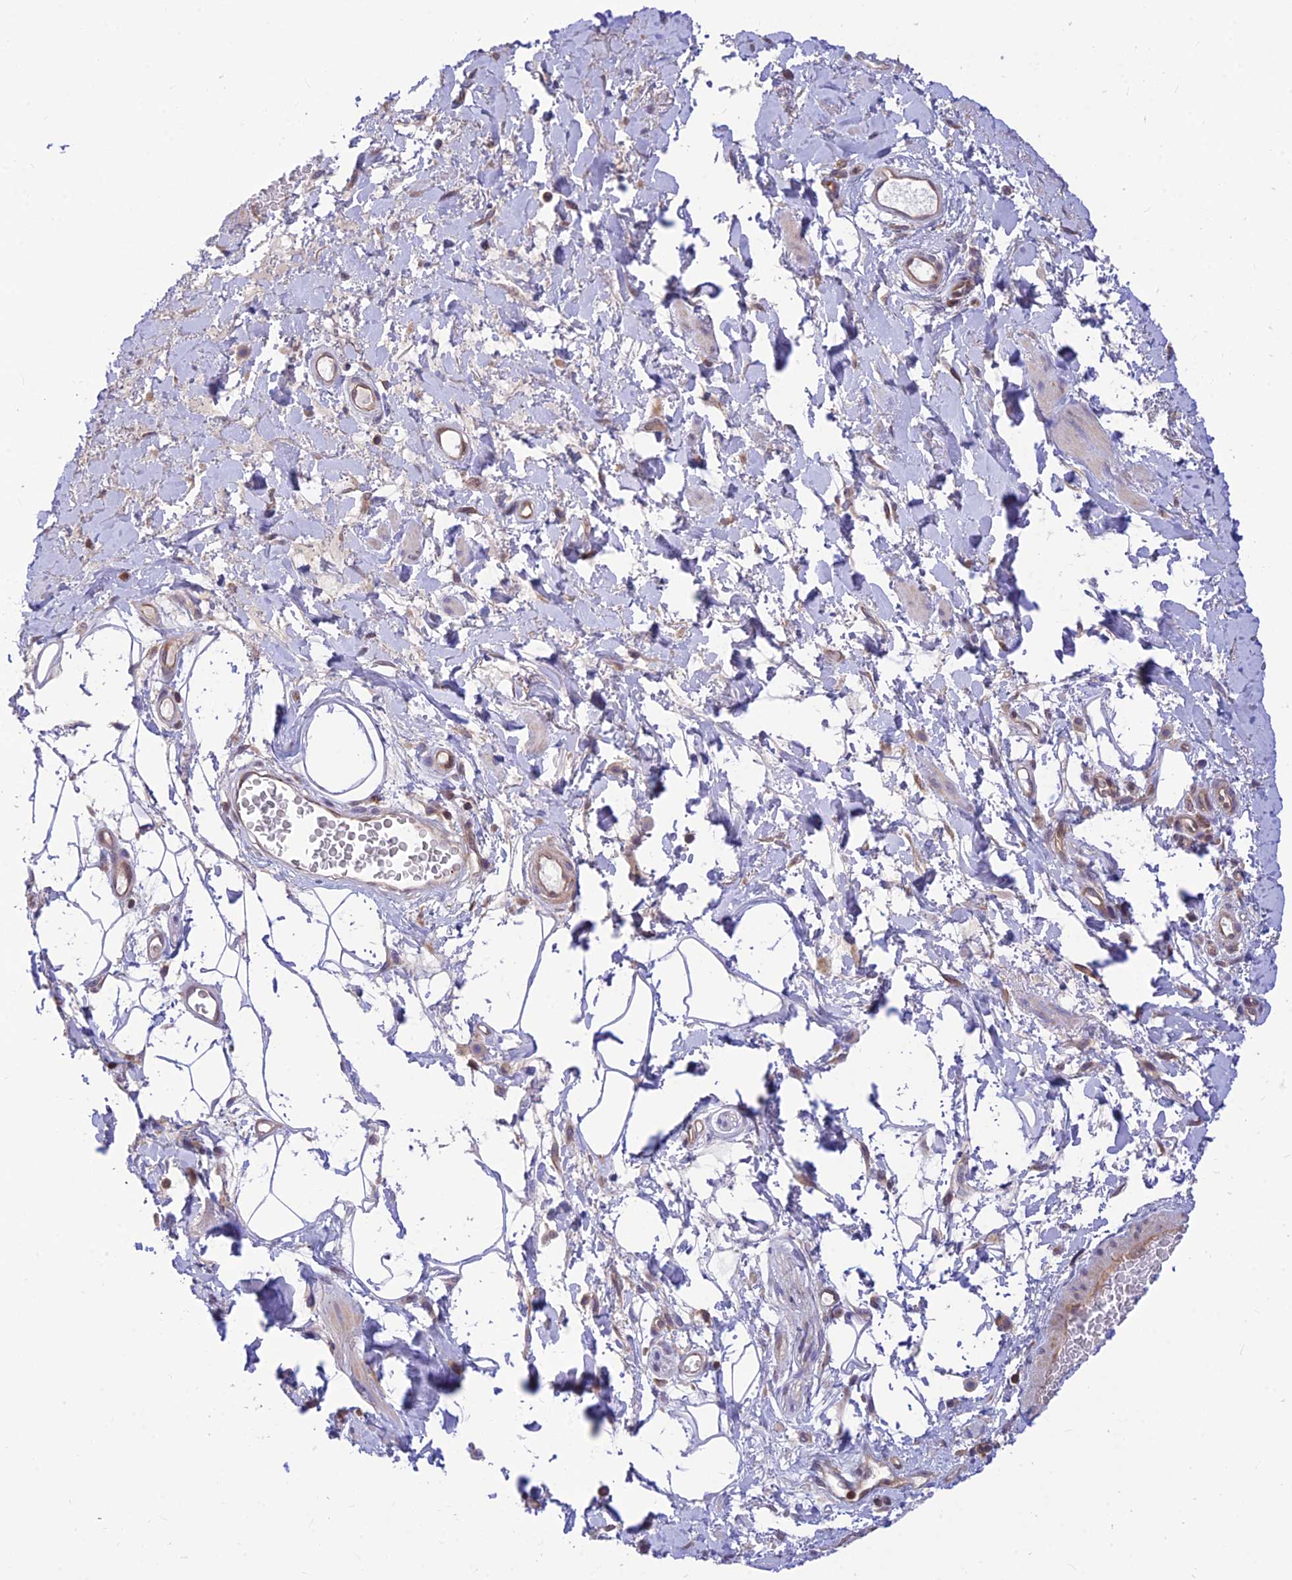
{"staining": {"intensity": "negative", "quantity": "none", "location": "none"}, "tissue": "adipose tissue", "cell_type": "Adipocytes", "image_type": "normal", "snomed": [{"axis": "morphology", "description": "Normal tissue, NOS"}, {"axis": "morphology", "description": "Adenocarcinoma, NOS"}, {"axis": "topography", "description": "Rectum"}, {"axis": "topography", "description": "Vagina"}, {"axis": "topography", "description": "Peripheral nerve tissue"}], "caption": "An IHC histopathology image of benign adipose tissue is shown. There is no staining in adipocytes of adipose tissue. (Stains: DAB (3,3'-diaminobenzidine) IHC with hematoxylin counter stain, Microscopy: brightfield microscopy at high magnification).", "gene": "LYSMD2", "patient": {"sex": "female", "age": 71}}